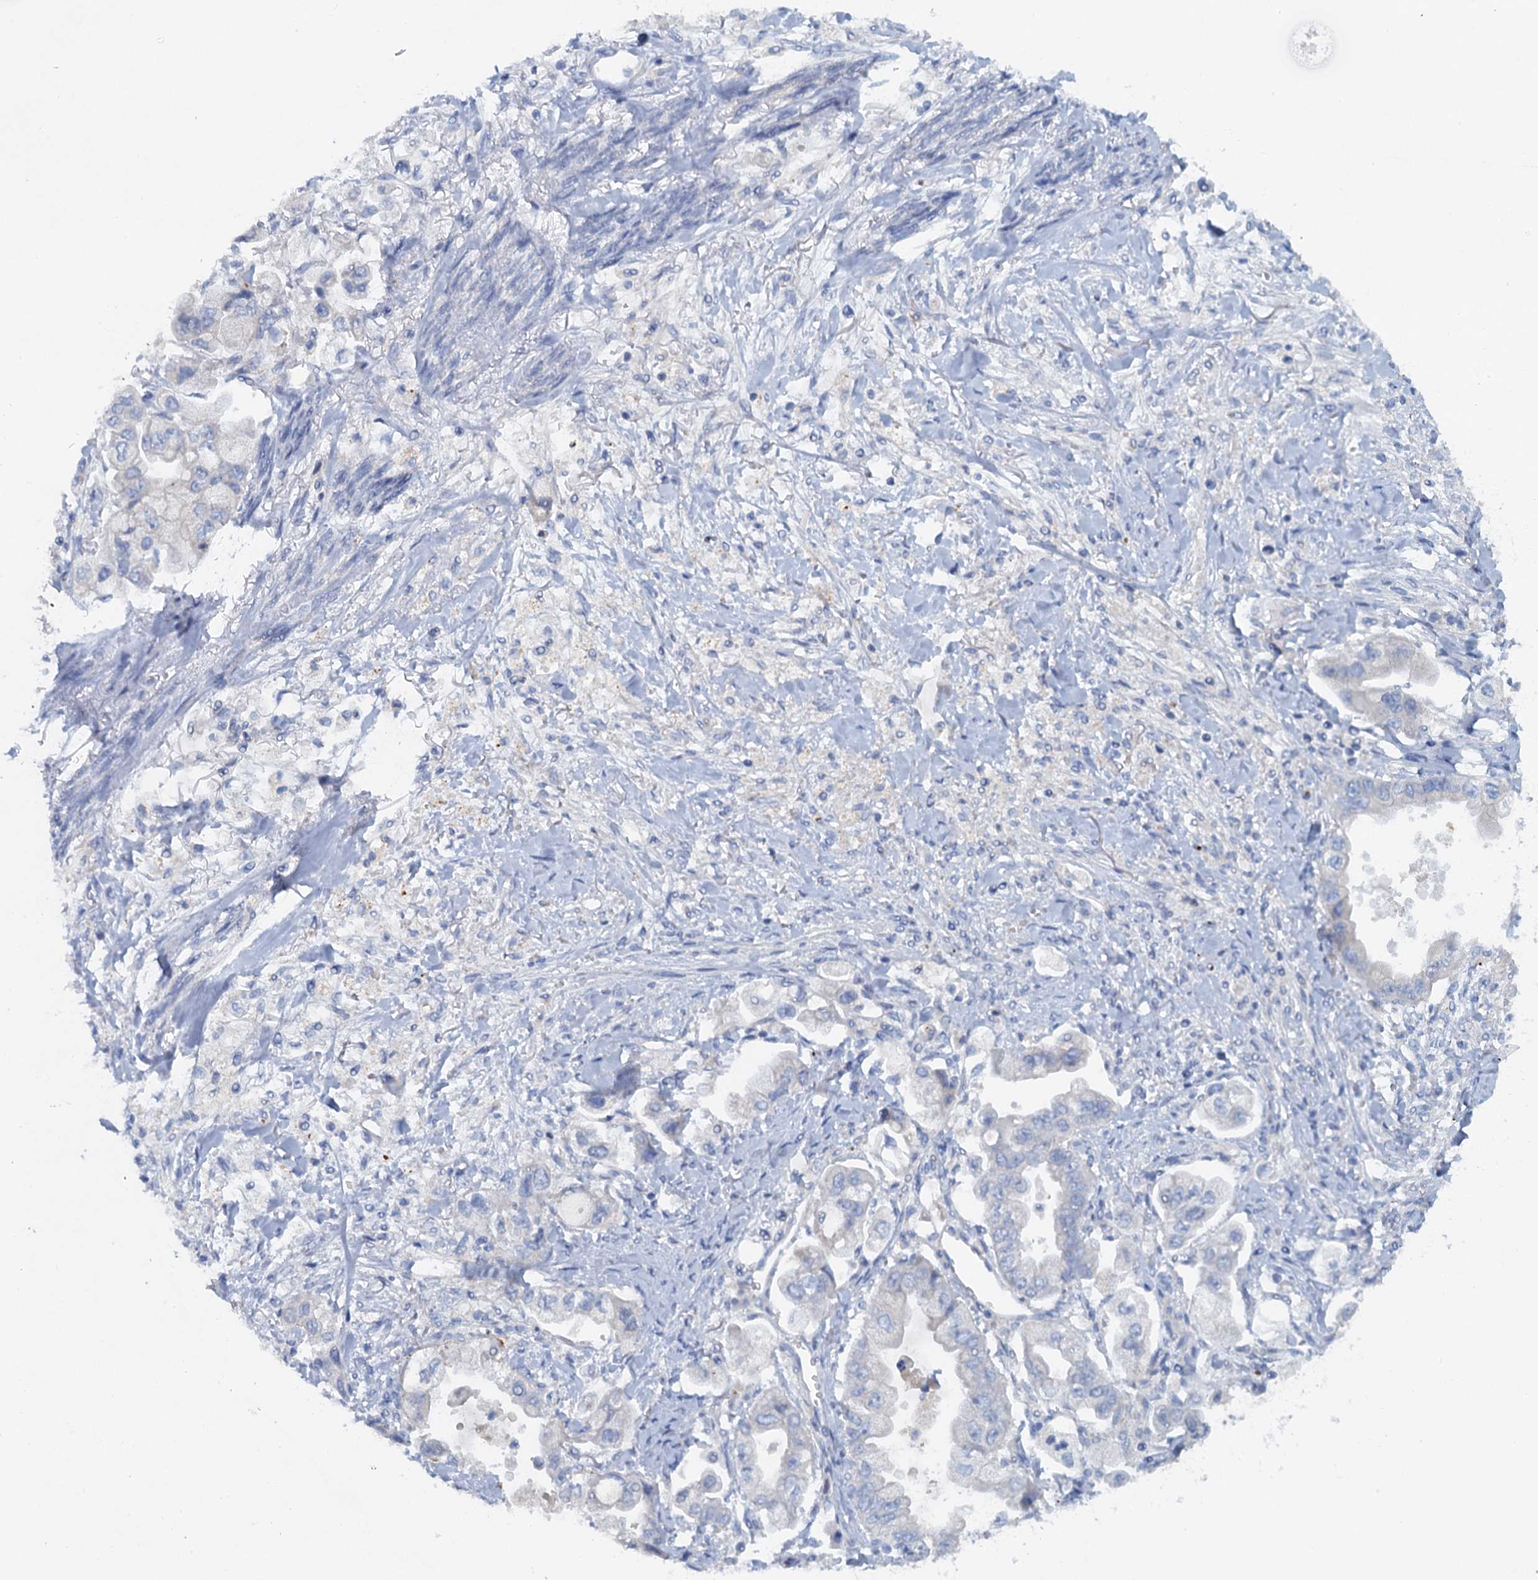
{"staining": {"intensity": "negative", "quantity": "none", "location": "none"}, "tissue": "stomach cancer", "cell_type": "Tumor cells", "image_type": "cancer", "snomed": [{"axis": "morphology", "description": "Adenocarcinoma, NOS"}, {"axis": "topography", "description": "Stomach"}], "caption": "This is a image of IHC staining of adenocarcinoma (stomach), which shows no positivity in tumor cells.", "gene": "MYADML2", "patient": {"sex": "male", "age": 62}}